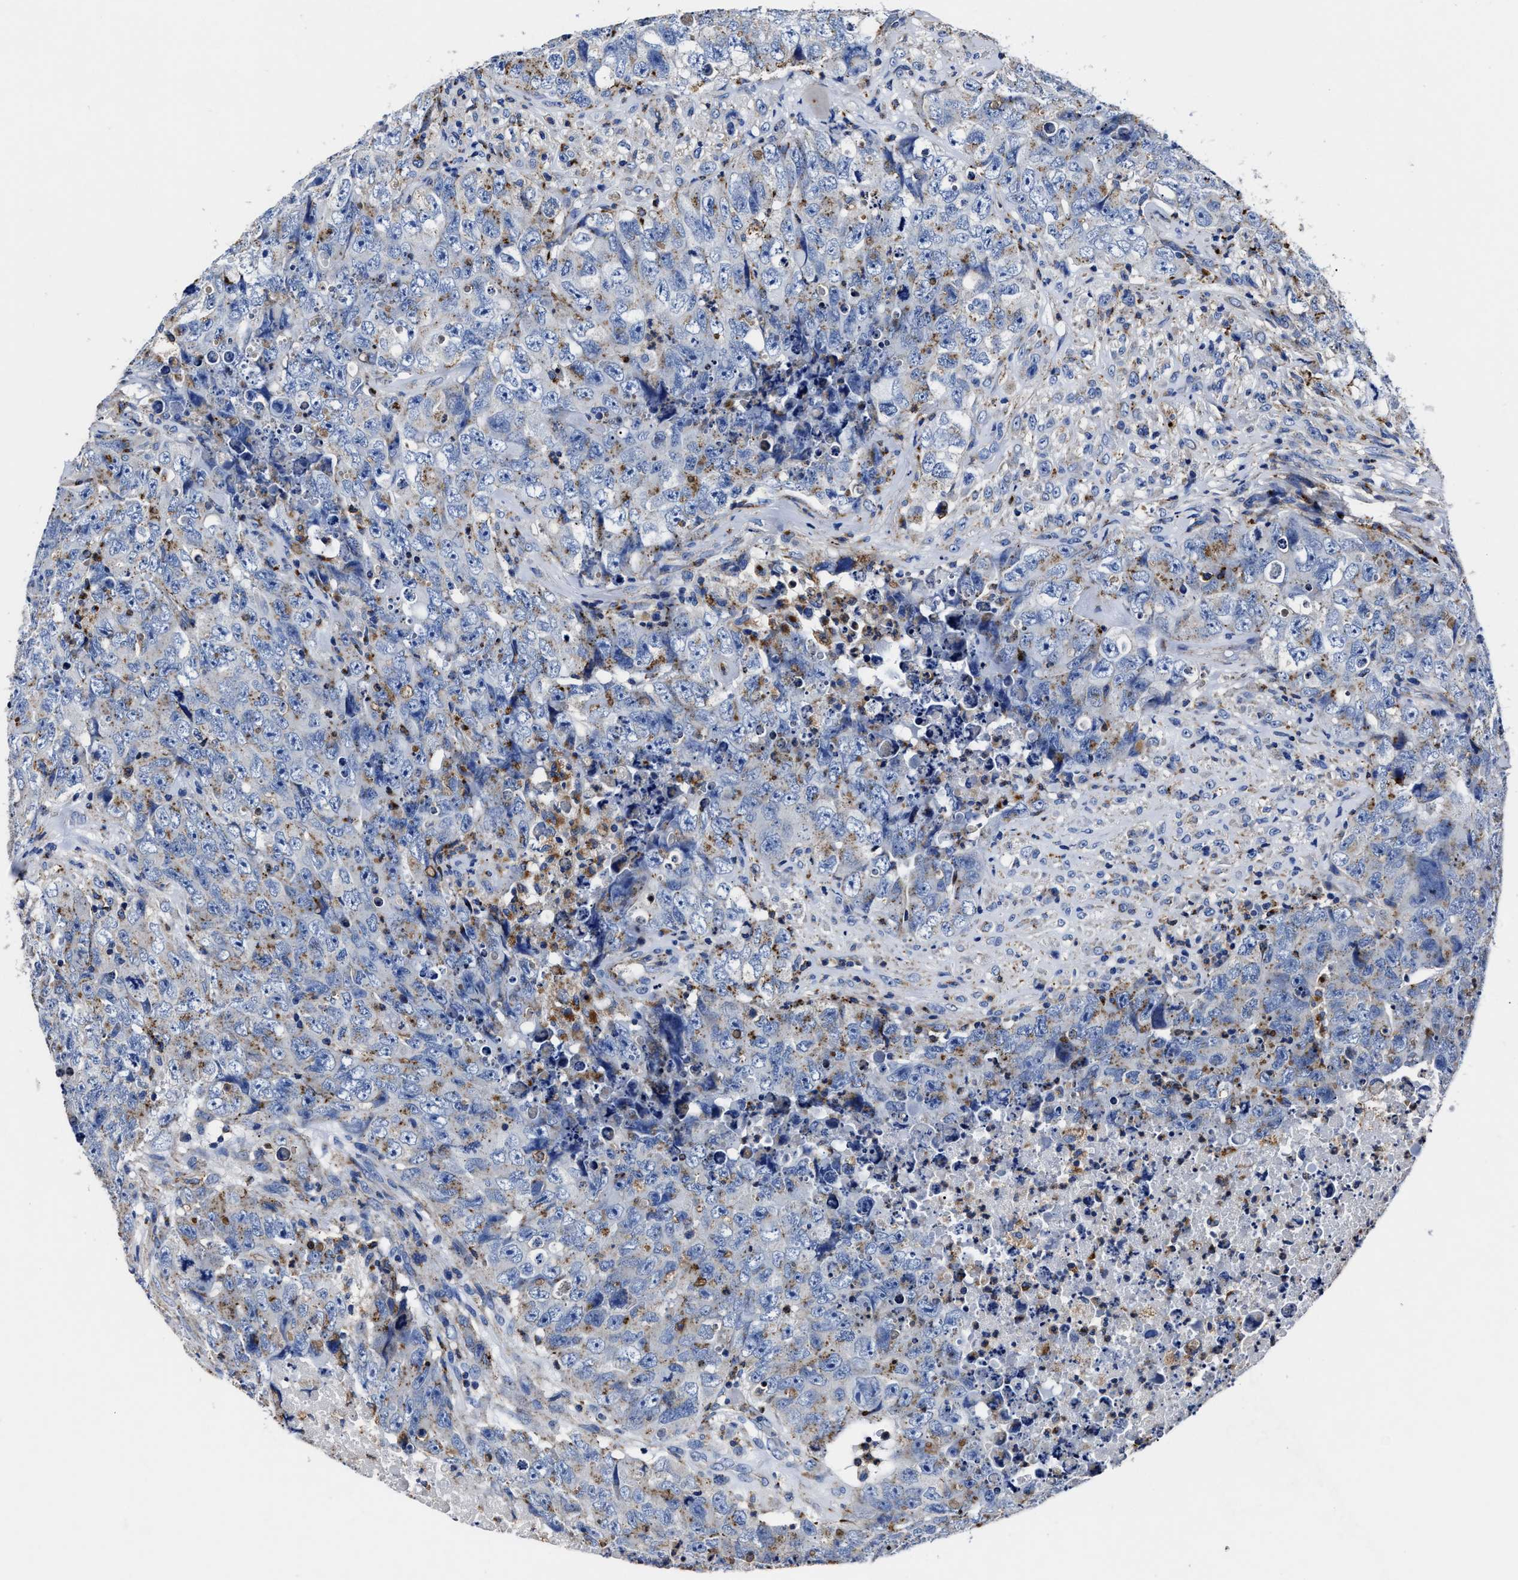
{"staining": {"intensity": "negative", "quantity": "none", "location": "none"}, "tissue": "testis cancer", "cell_type": "Tumor cells", "image_type": "cancer", "snomed": [{"axis": "morphology", "description": "Carcinoma, Embryonal, NOS"}, {"axis": "topography", "description": "Testis"}], "caption": "This is an IHC image of testis cancer. There is no positivity in tumor cells.", "gene": "LAMTOR4", "patient": {"sex": "male", "age": 32}}